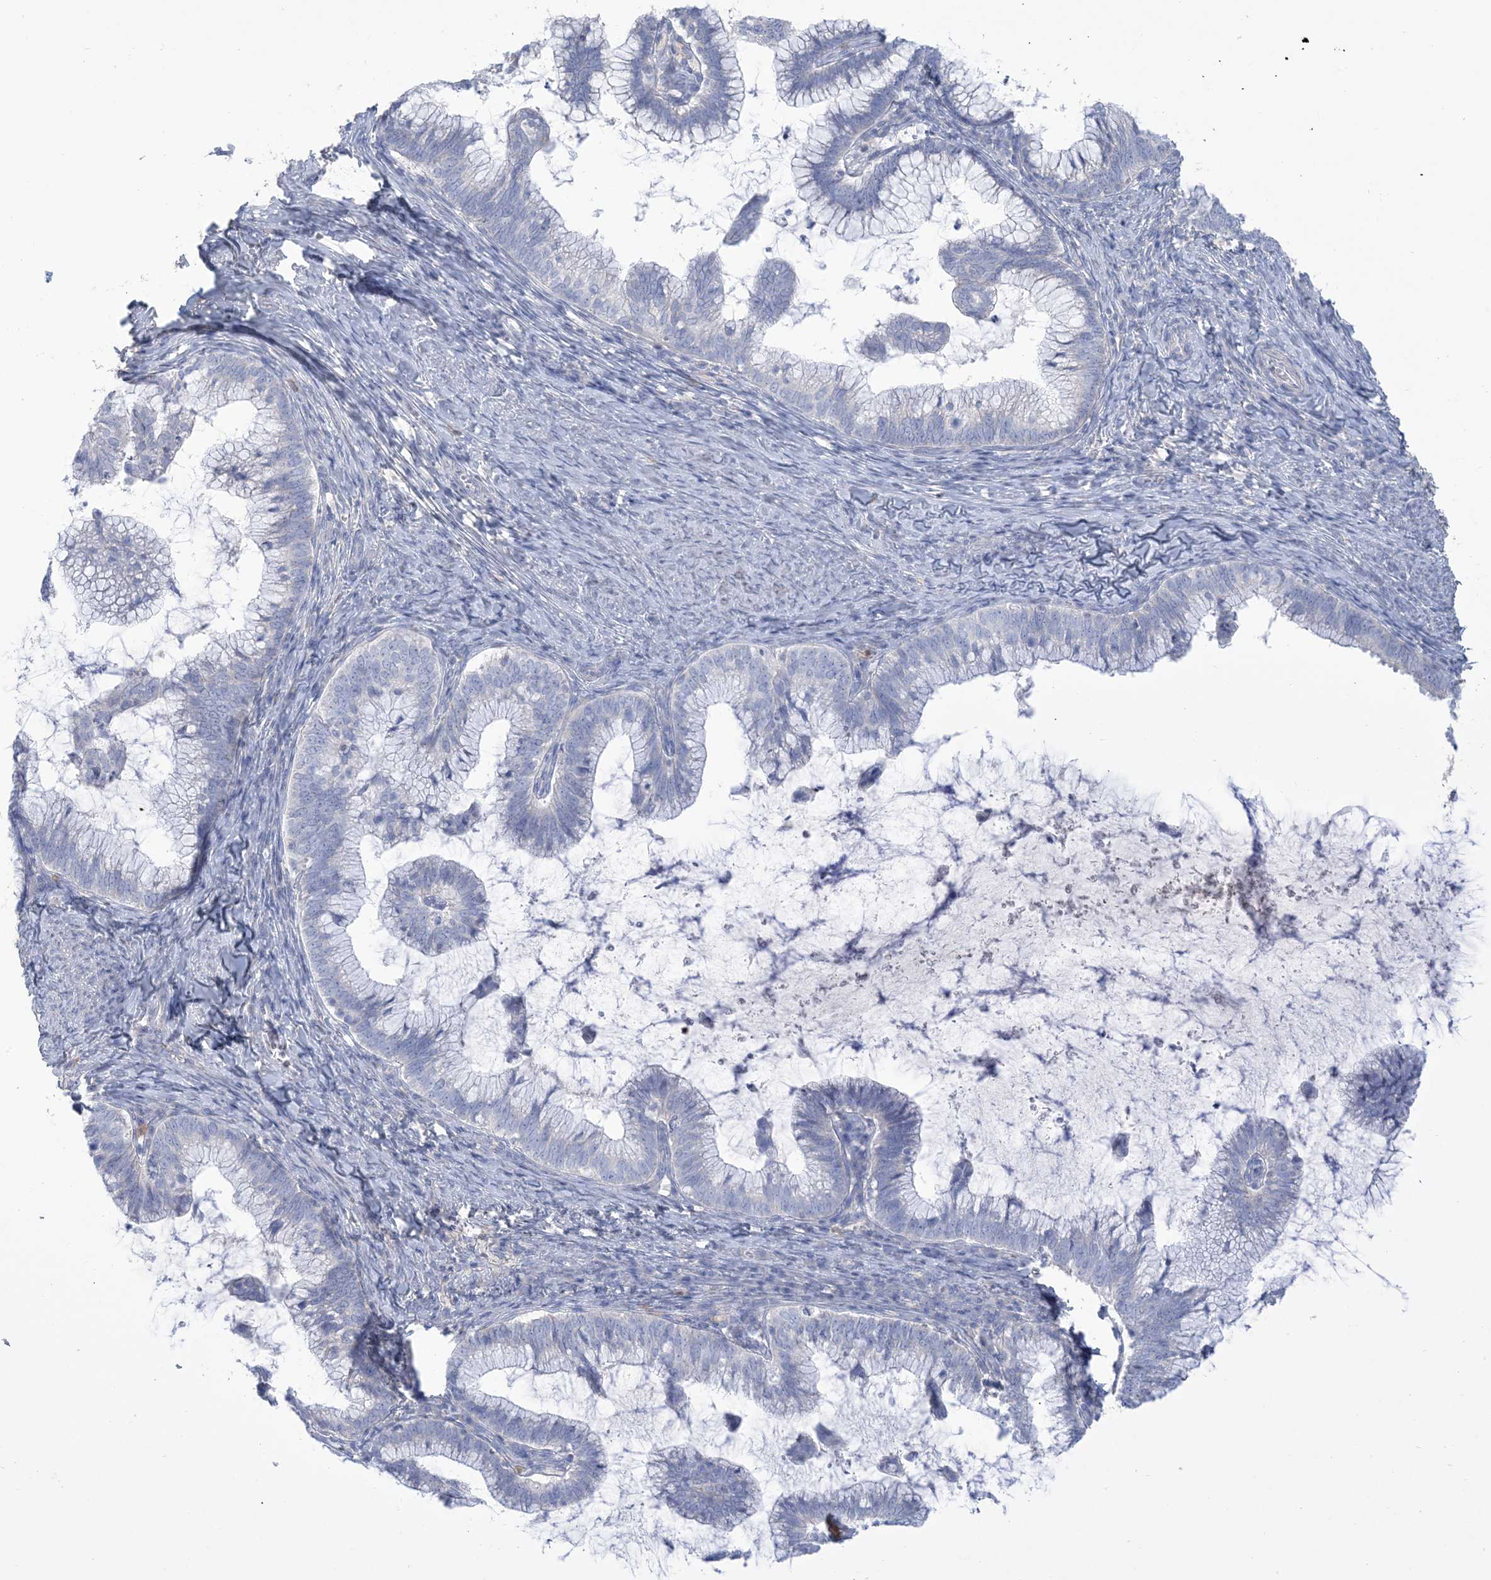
{"staining": {"intensity": "negative", "quantity": "none", "location": "none"}, "tissue": "cervical cancer", "cell_type": "Tumor cells", "image_type": "cancer", "snomed": [{"axis": "morphology", "description": "Adenocarcinoma, NOS"}, {"axis": "topography", "description": "Cervix"}], "caption": "Protein analysis of cervical cancer (adenocarcinoma) demonstrates no significant positivity in tumor cells.", "gene": "MTHFD2L", "patient": {"sex": "female", "age": 36}}